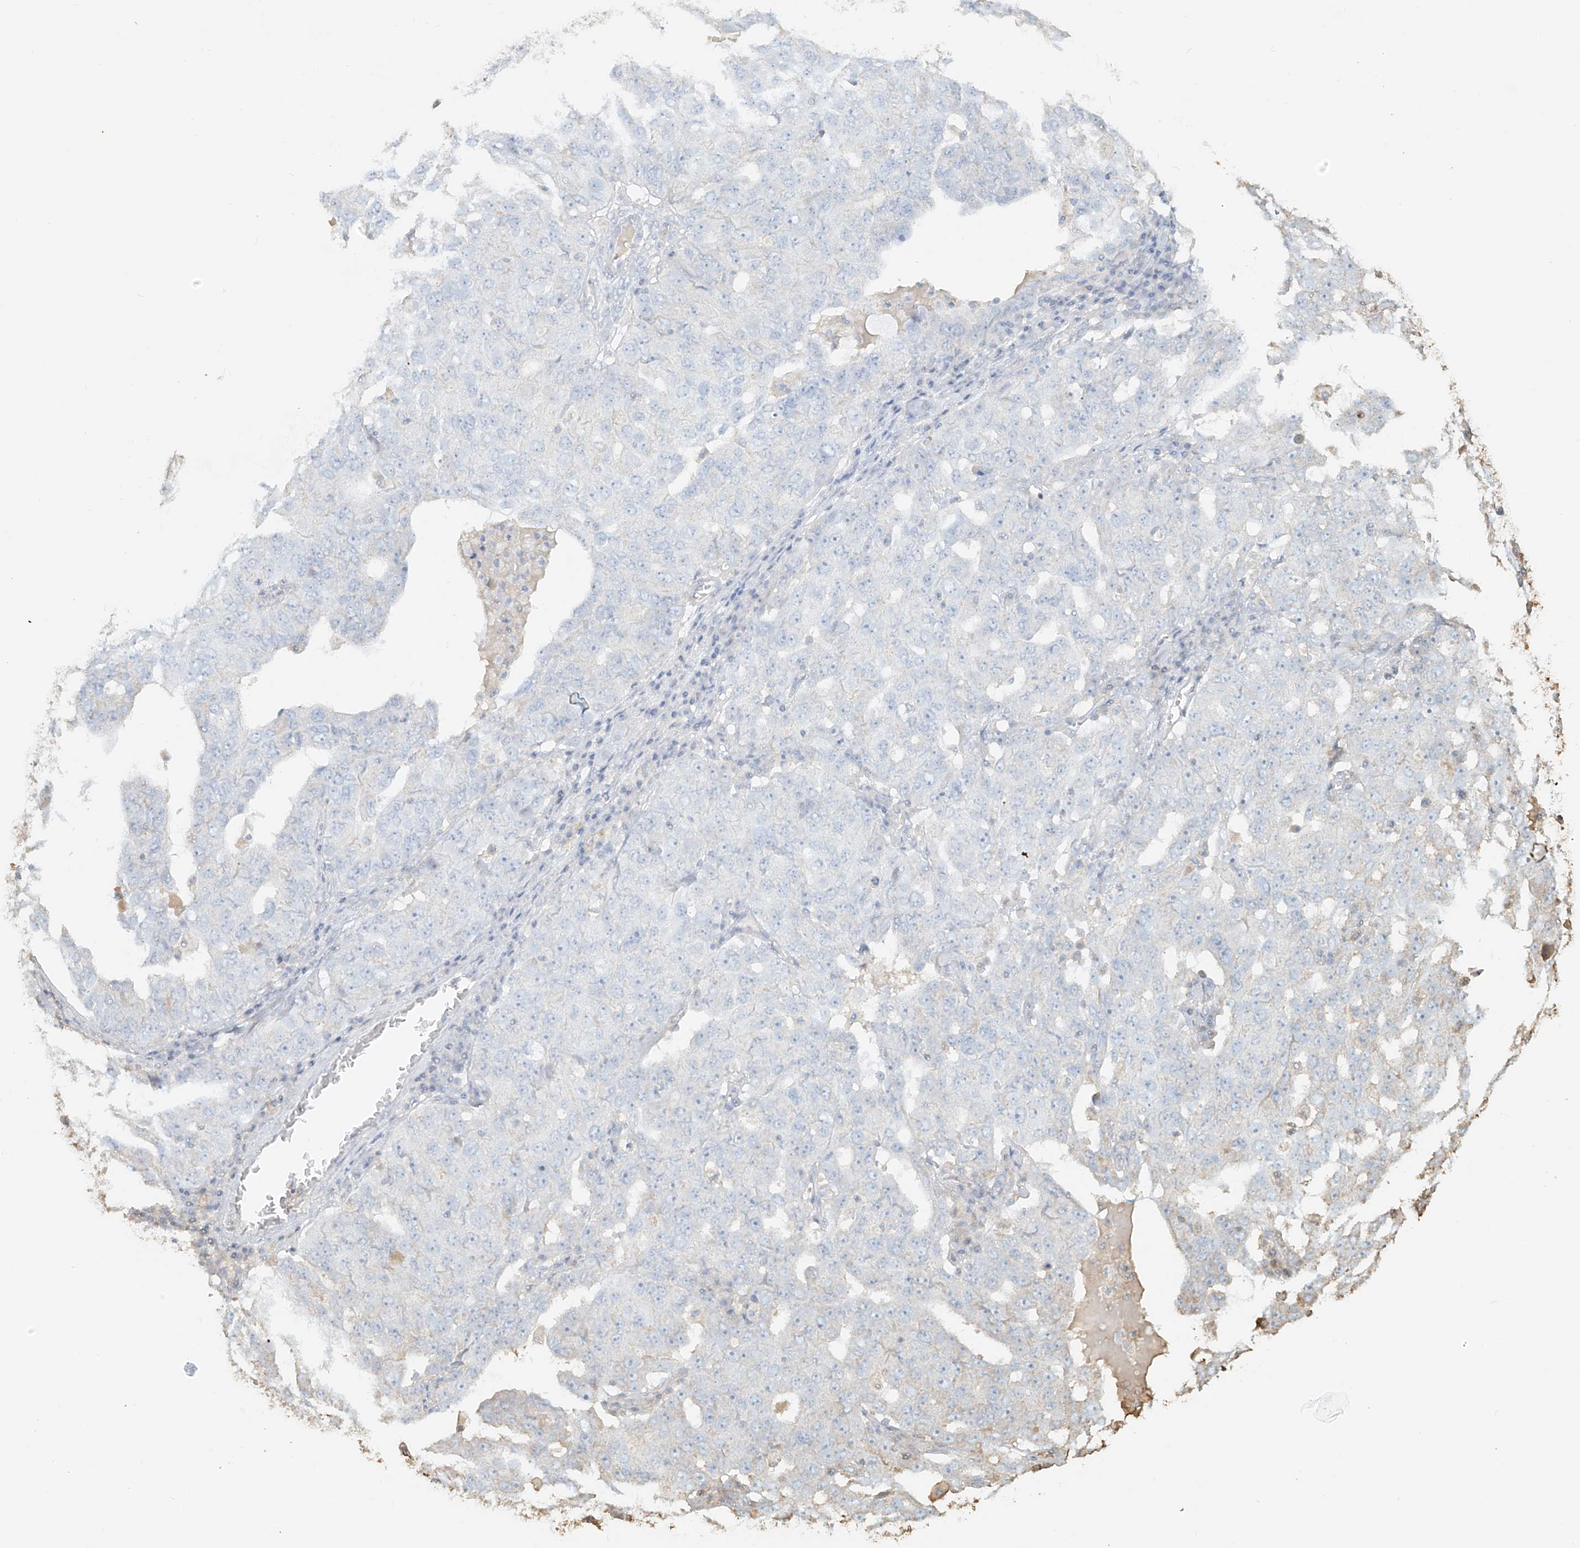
{"staining": {"intensity": "negative", "quantity": "none", "location": "none"}, "tissue": "ovarian cancer", "cell_type": "Tumor cells", "image_type": "cancer", "snomed": [{"axis": "morphology", "description": "Carcinoma, endometroid"}, {"axis": "topography", "description": "Ovary"}], "caption": "Immunohistochemical staining of ovarian cancer (endometroid carcinoma) displays no significant expression in tumor cells.", "gene": "NPHS1", "patient": {"sex": "female", "age": 62}}